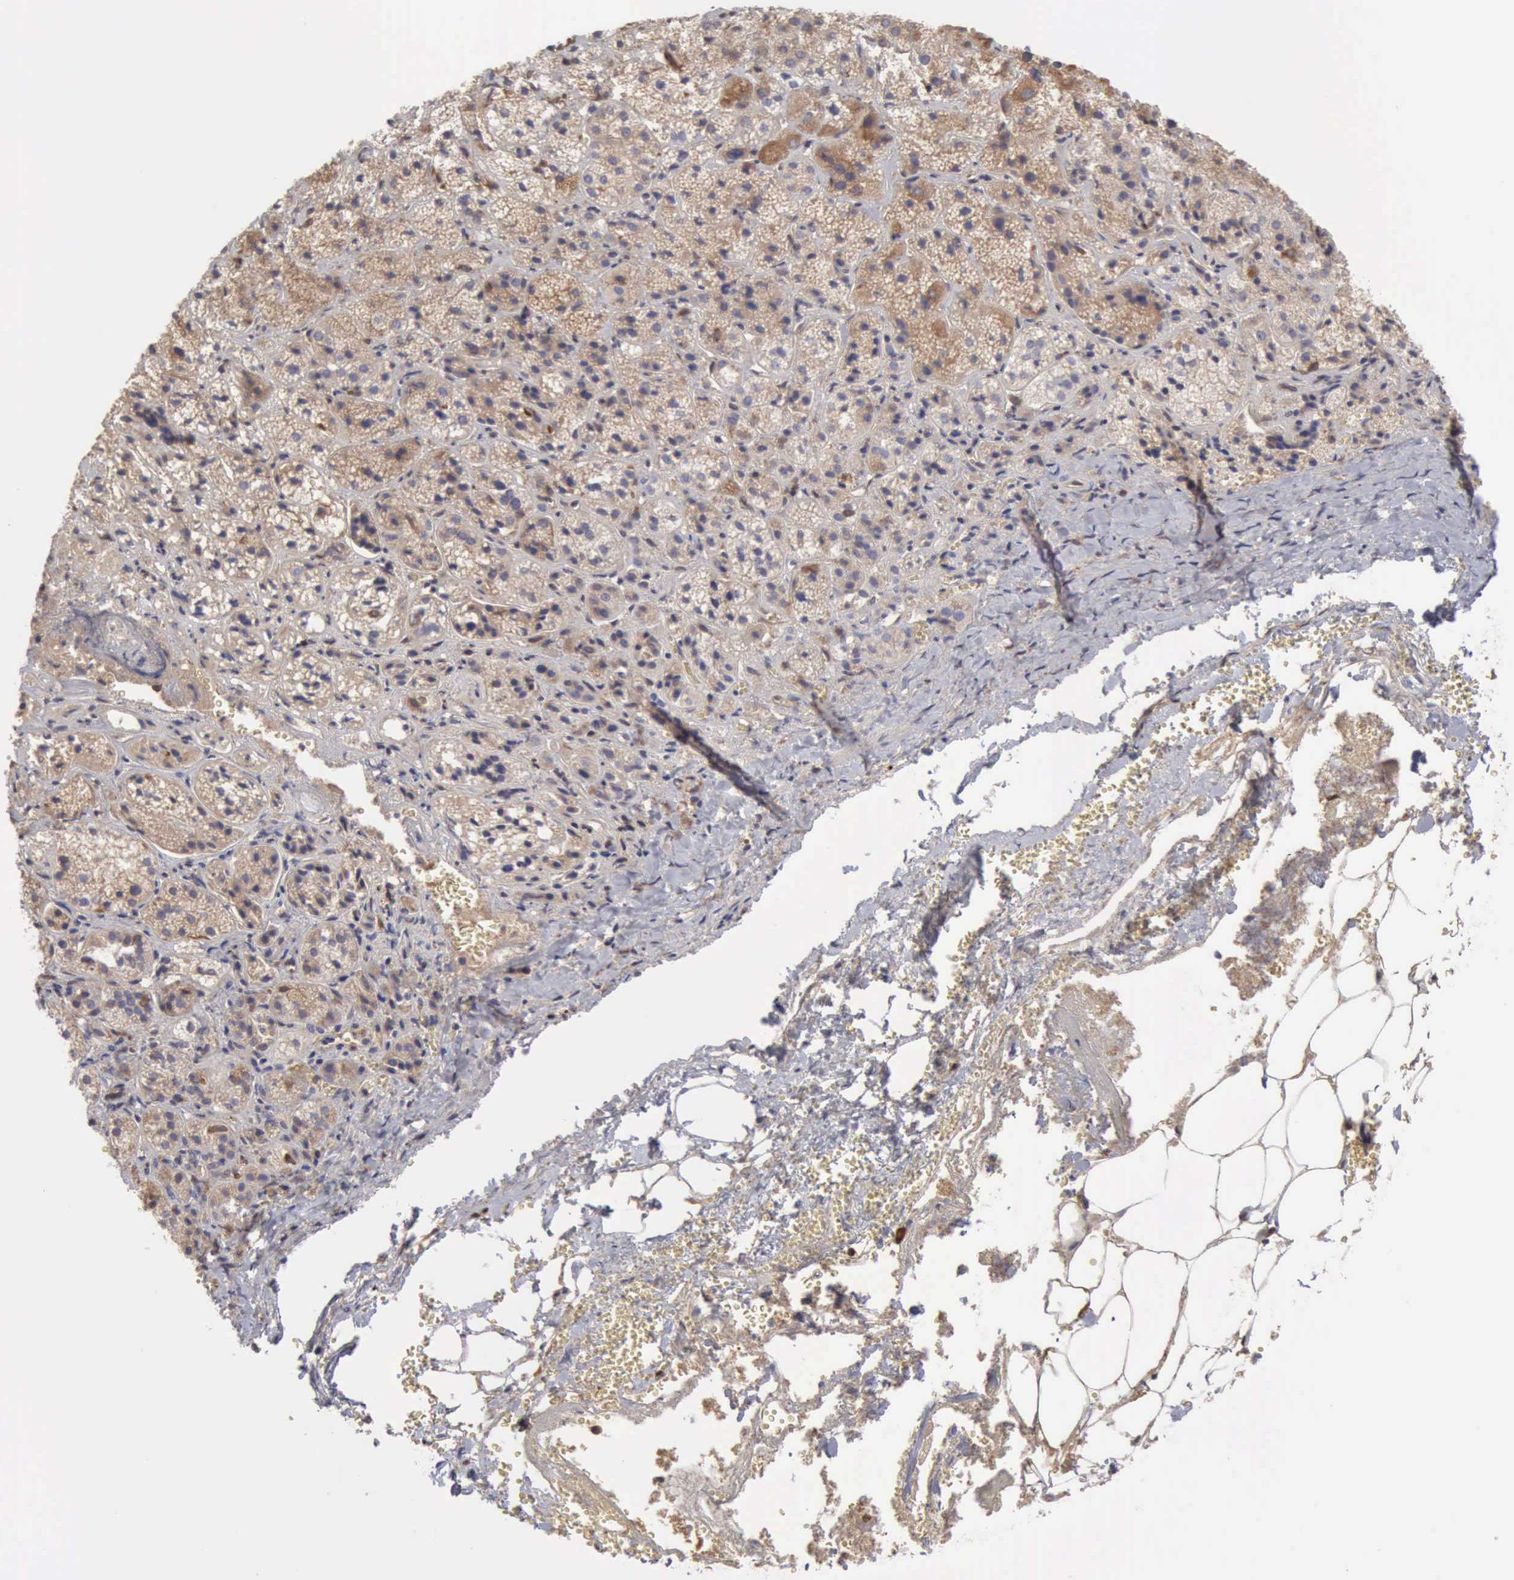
{"staining": {"intensity": "strong", "quantity": ">75%", "location": "cytoplasmic/membranous"}, "tissue": "adrenal gland", "cell_type": "Glandular cells", "image_type": "normal", "snomed": [{"axis": "morphology", "description": "Normal tissue, NOS"}, {"axis": "topography", "description": "Adrenal gland"}], "caption": "Brown immunohistochemical staining in normal adrenal gland exhibits strong cytoplasmic/membranous staining in approximately >75% of glandular cells. (IHC, brightfield microscopy, high magnification).", "gene": "APOL2", "patient": {"sex": "female", "age": 71}}